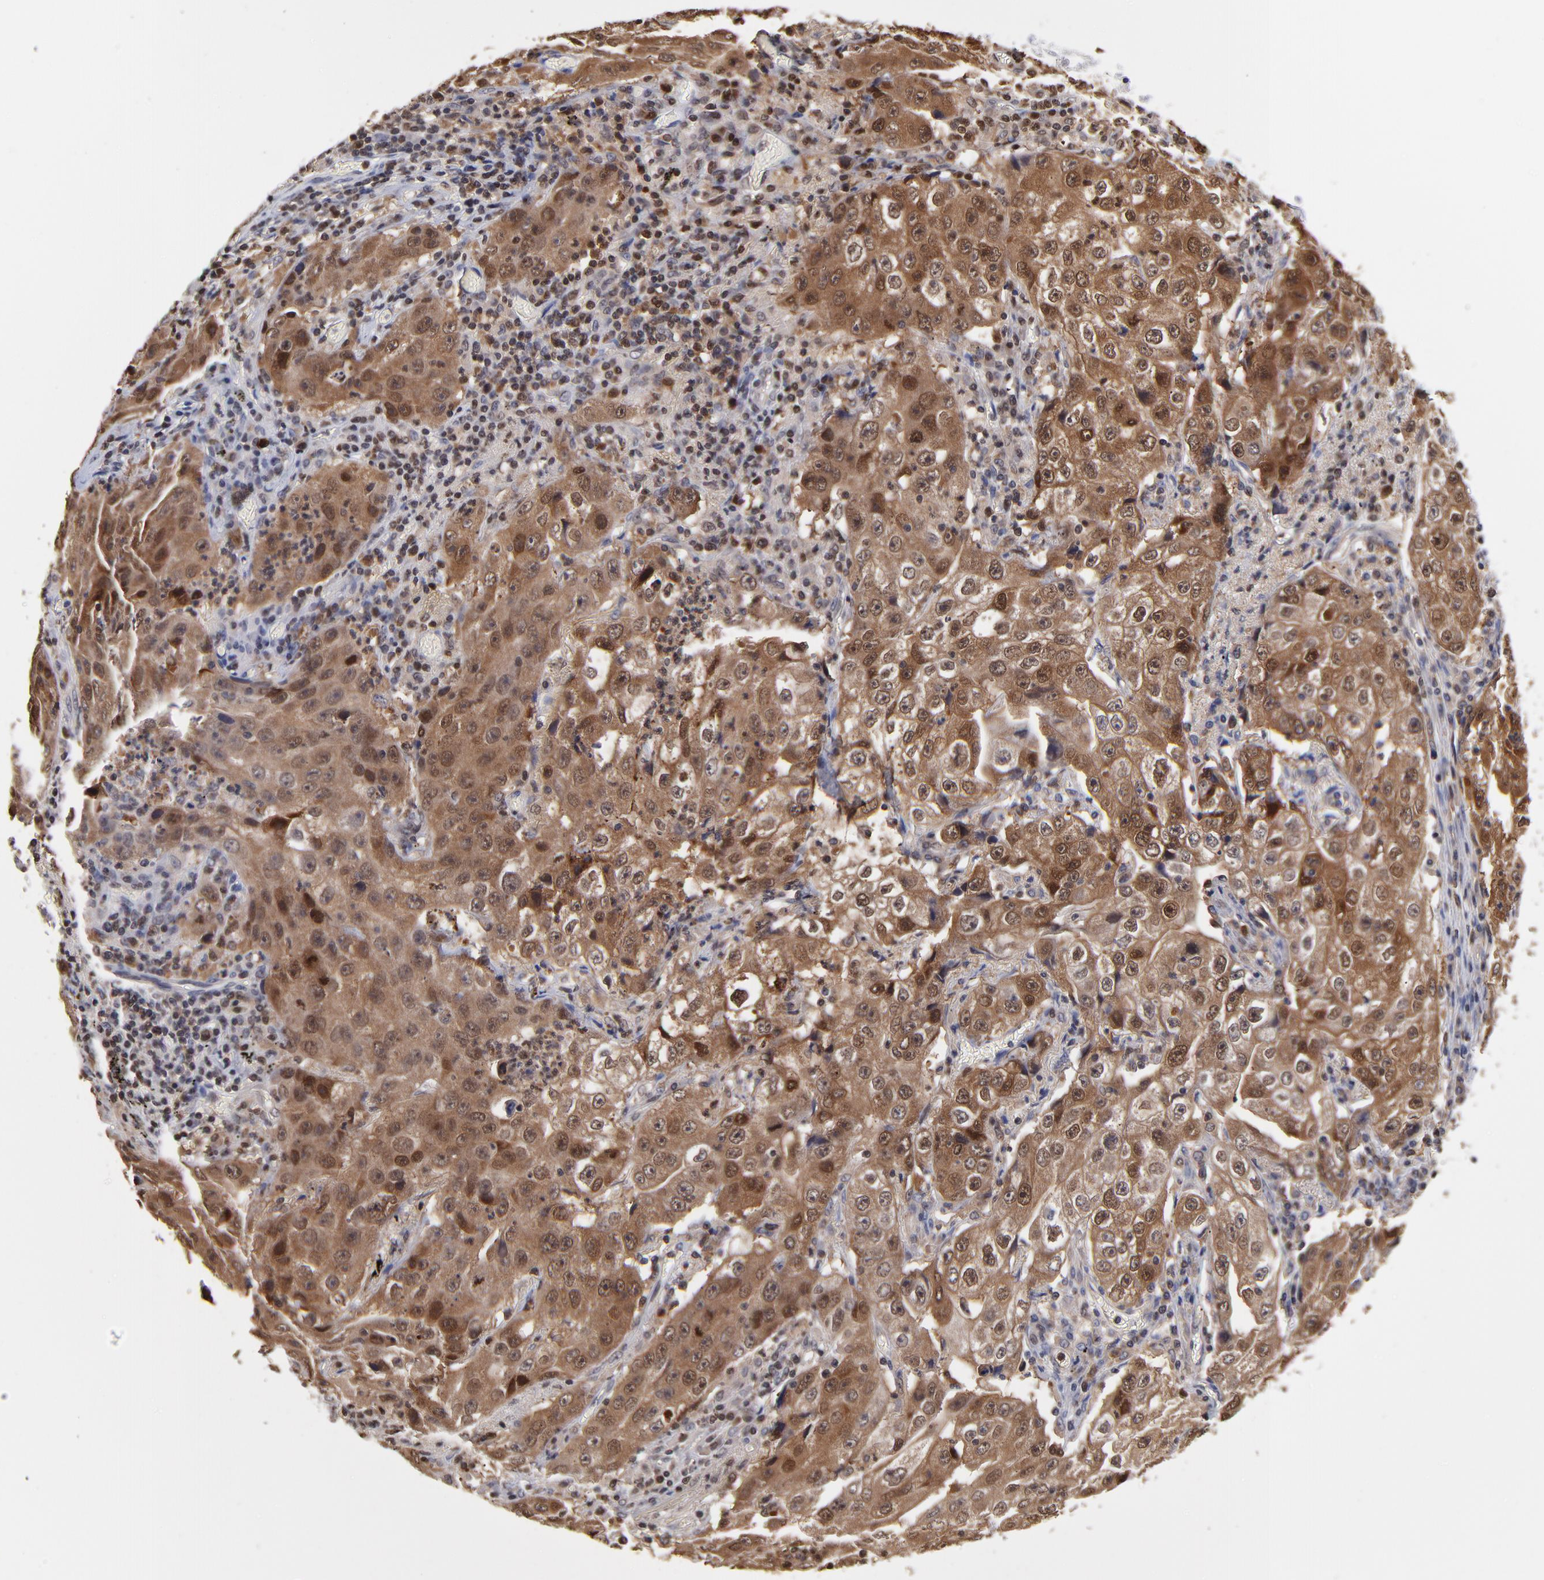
{"staining": {"intensity": "moderate", "quantity": ">75%", "location": "cytoplasmic/membranous,nuclear"}, "tissue": "lung cancer", "cell_type": "Tumor cells", "image_type": "cancer", "snomed": [{"axis": "morphology", "description": "Squamous cell carcinoma, NOS"}, {"axis": "topography", "description": "Lung"}], "caption": "Lung cancer (squamous cell carcinoma) stained for a protein (brown) displays moderate cytoplasmic/membranous and nuclear positive staining in about >75% of tumor cells.", "gene": "DCTPP1", "patient": {"sex": "male", "age": 64}}